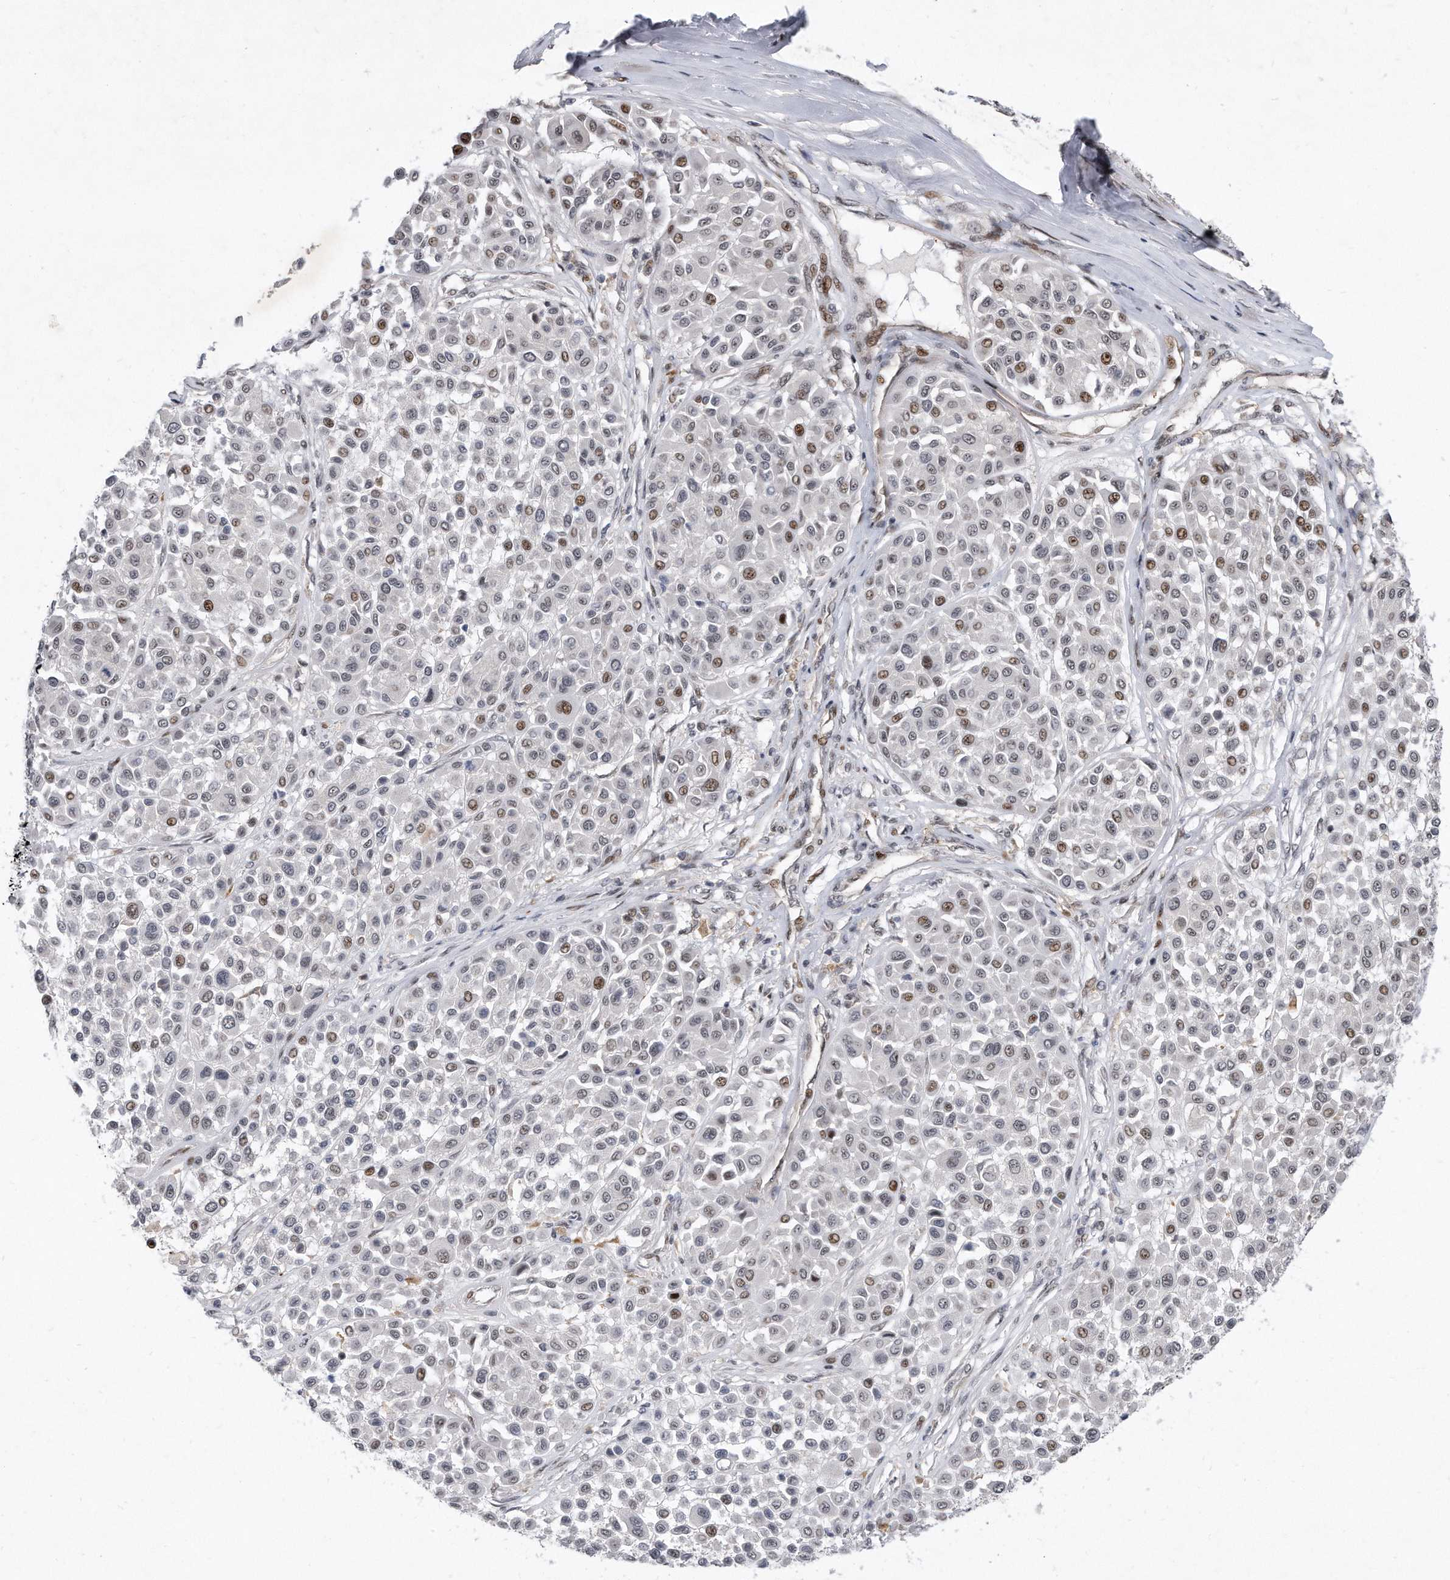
{"staining": {"intensity": "moderate", "quantity": "<25%", "location": "nuclear"}, "tissue": "melanoma", "cell_type": "Tumor cells", "image_type": "cancer", "snomed": [{"axis": "morphology", "description": "Malignant melanoma, Metastatic site"}, {"axis": "topography", "description": "Soft tissue"}], "caption": "Malignant melanoma (metastatic site) was stained to show a protein in brown. There is low levels of moderate nuclear expression in about <25% of tumor cells. (IHC, brightfield microscopy, high magnification).", "gene": "PGBD2", "patient": {"sex": "male", "age": 41}}